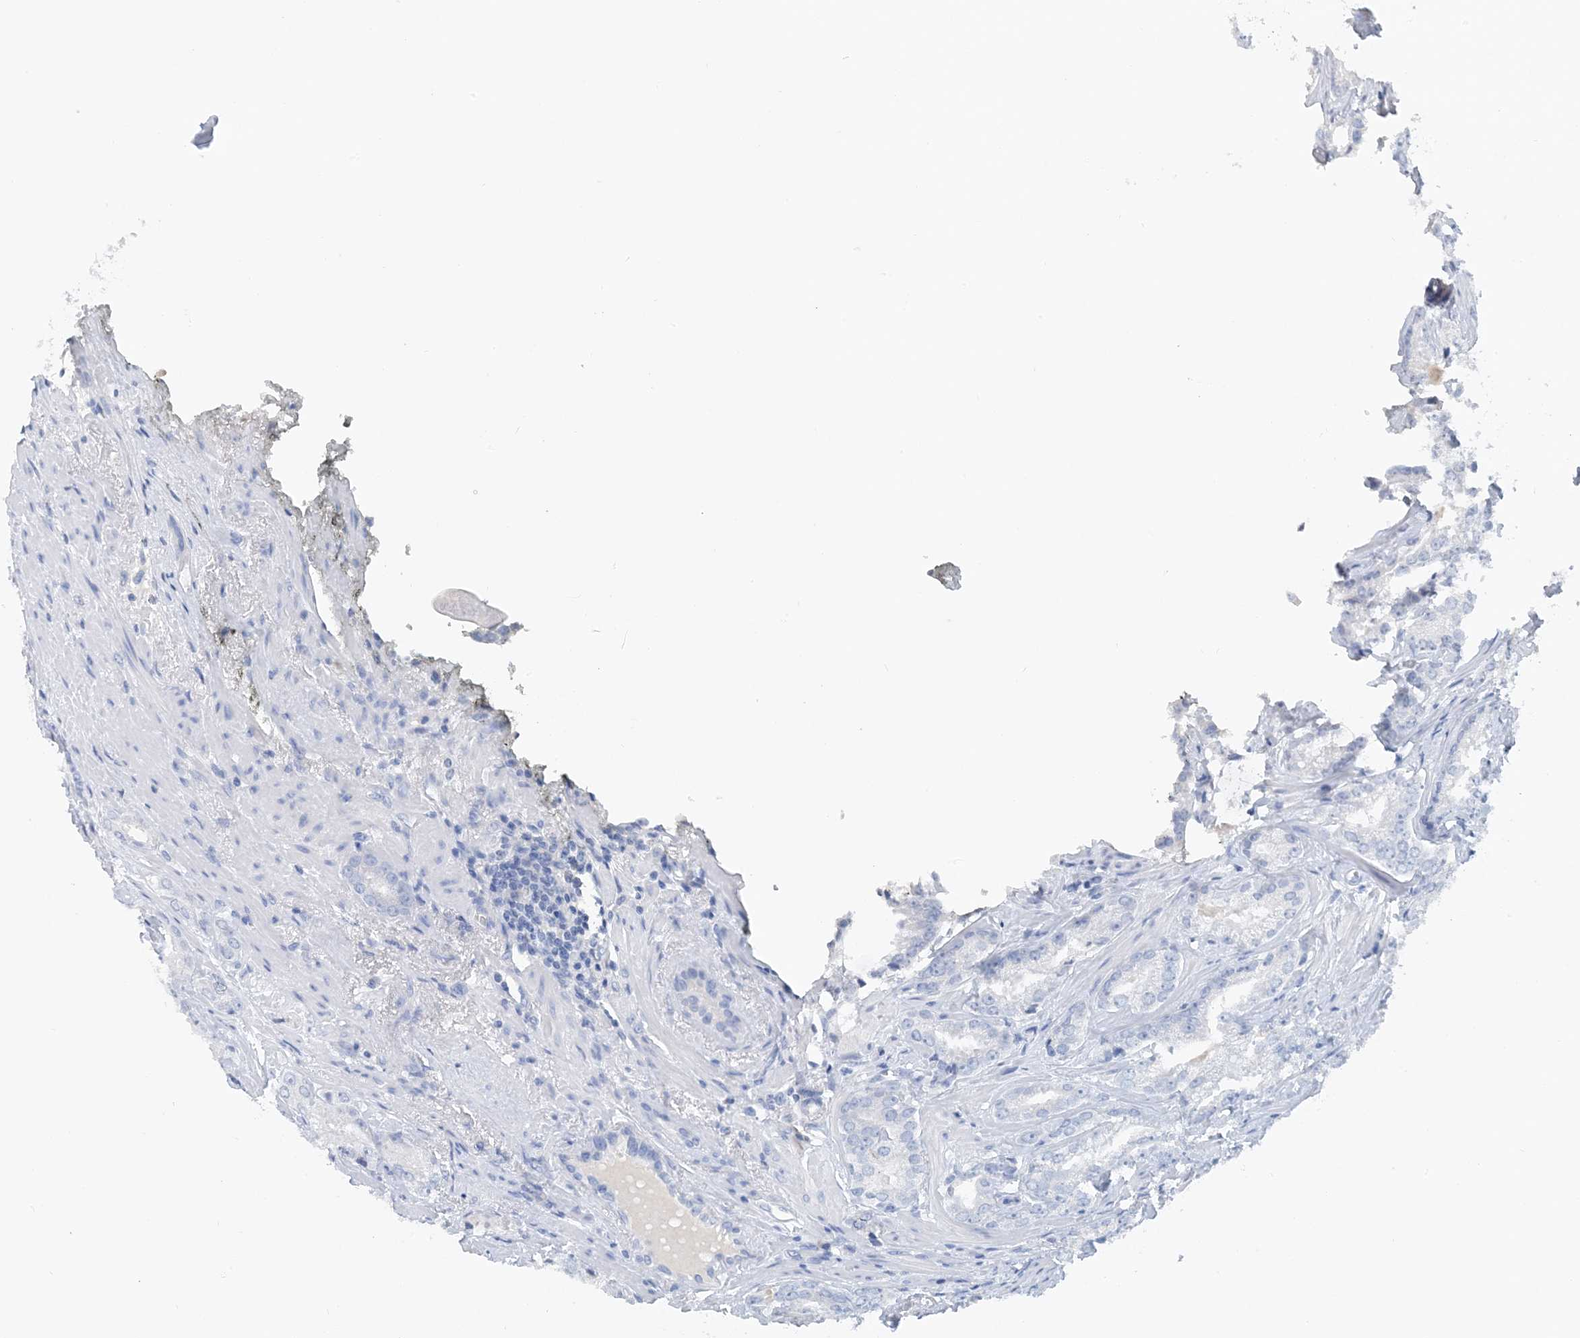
{"staining": {"intensity": "negative", "quantity": "none", "location": "none"}, "tissue": "prostate cancer", "cell_type": "Tumor cells", "image_type": "cancer", "snomed": [{"axis": "morphology", "description": "Normal morphology"}, {"axis": "morphology", "description": "Adenocarcinoma, Low grade"}, {"axis": "topography", "description": "Prostate"}], "caption": "An IHC micrograph of prostate cancer (adenocarcinoma (low-grade)) is shown. There is no staining in tumor cells of prostate cancer (adenocarcinoma (low-grade)).", "gene": "CTRL", "patient": {"sex": "male", "age": 72}}